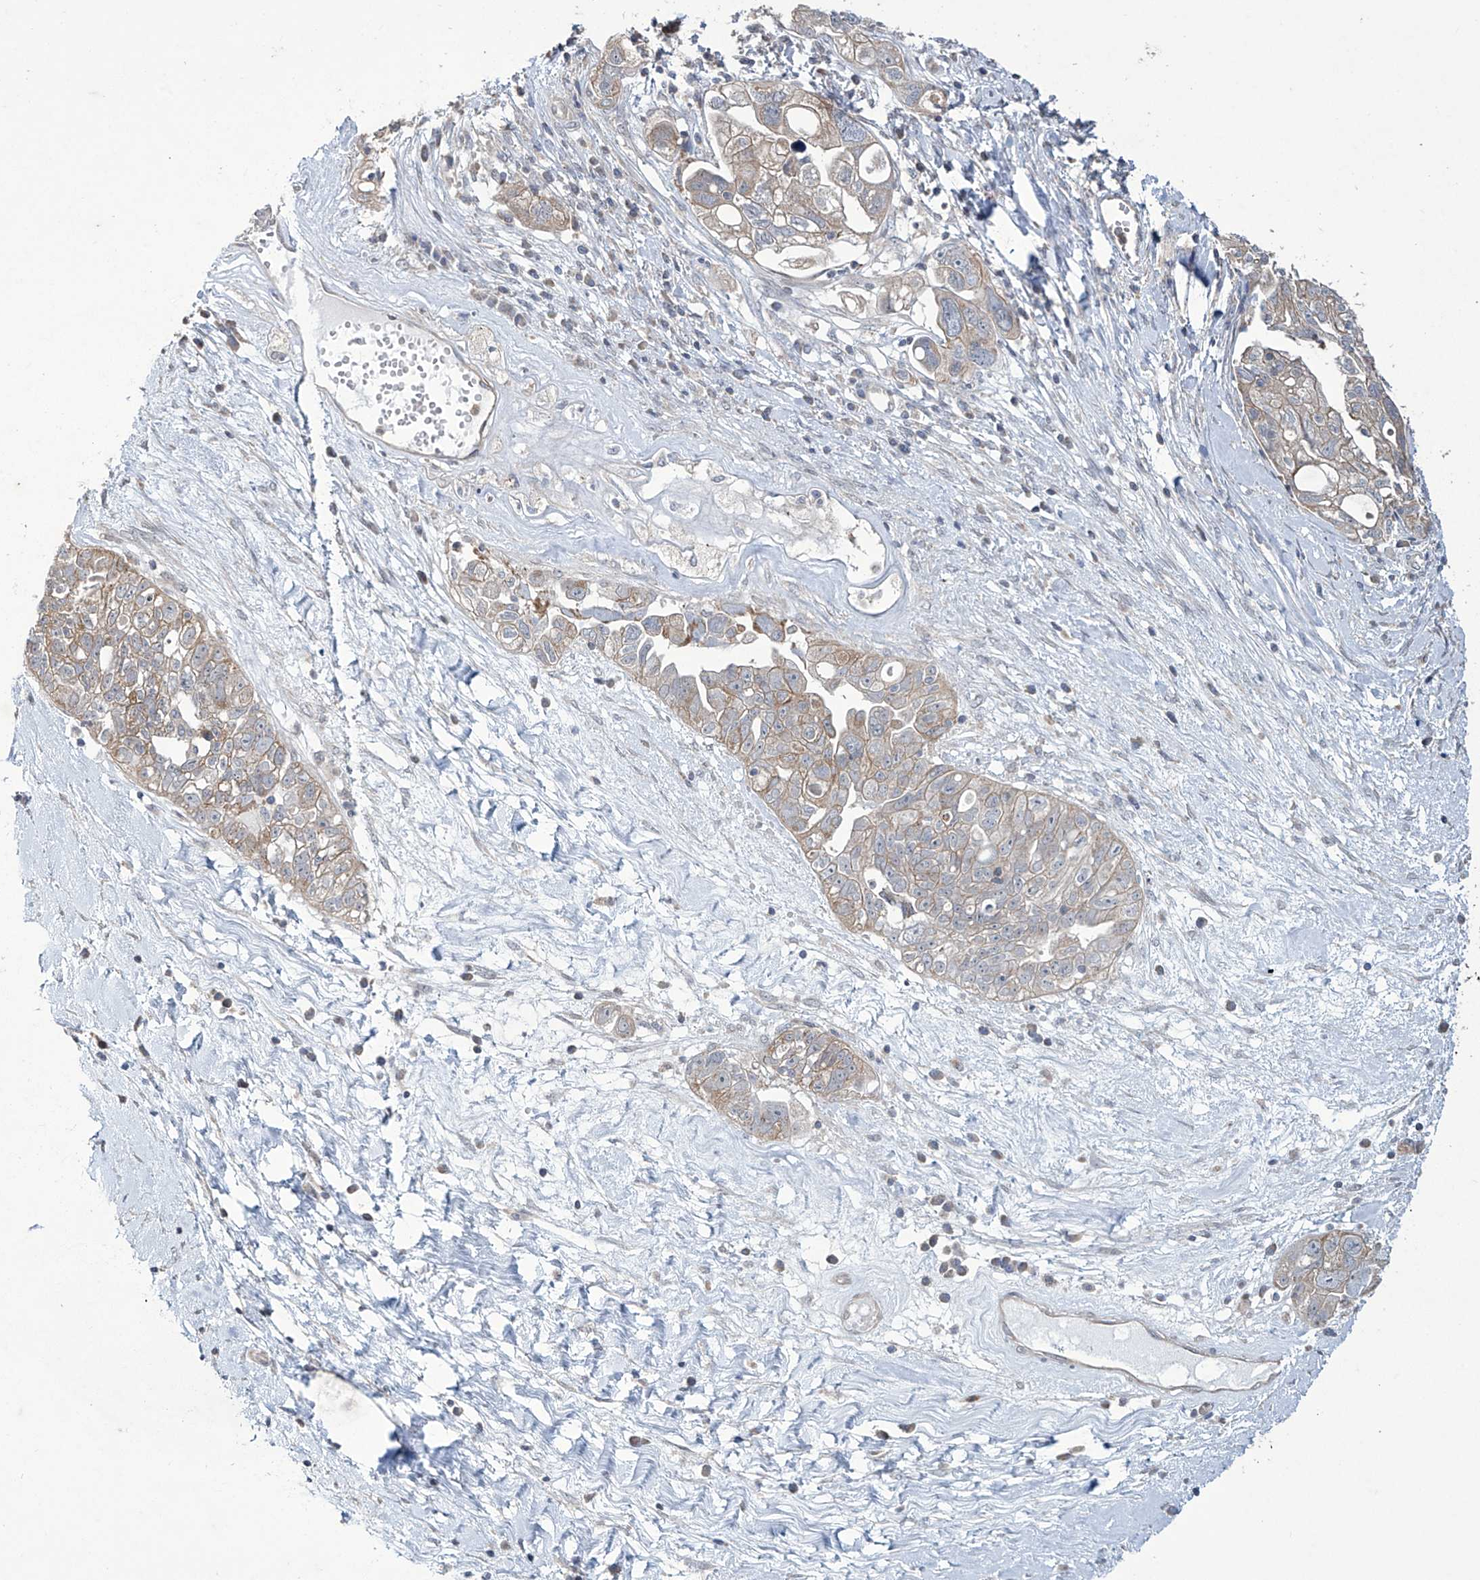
{"staining": {"intensity": "weak", "quantity": "<25%", "location": "cytoplasmic/membranous"}, "tissue": "ovarian cancer", "cell_type": "Tumor cells", "image_type": "cancer", "snomed": [{"axis": "morphology", "description": "Carcinoma, NOS"}, {"axis": "morphology", "description": "Cystadenocarcinoma, serous, NOS"}, {"axis": "topography", "description": "Ovary"}], "caption": "Immunohistochemical staining of human ovarian cancer (carcinoma) reveals no significant expression in tumor cells. (Brightfield microscopy of DAB (3,3'-diaminobenzidine) IHC at high magnification).", "gene": "TRIM60", "patient": {"sex": "female", "age": 69}}